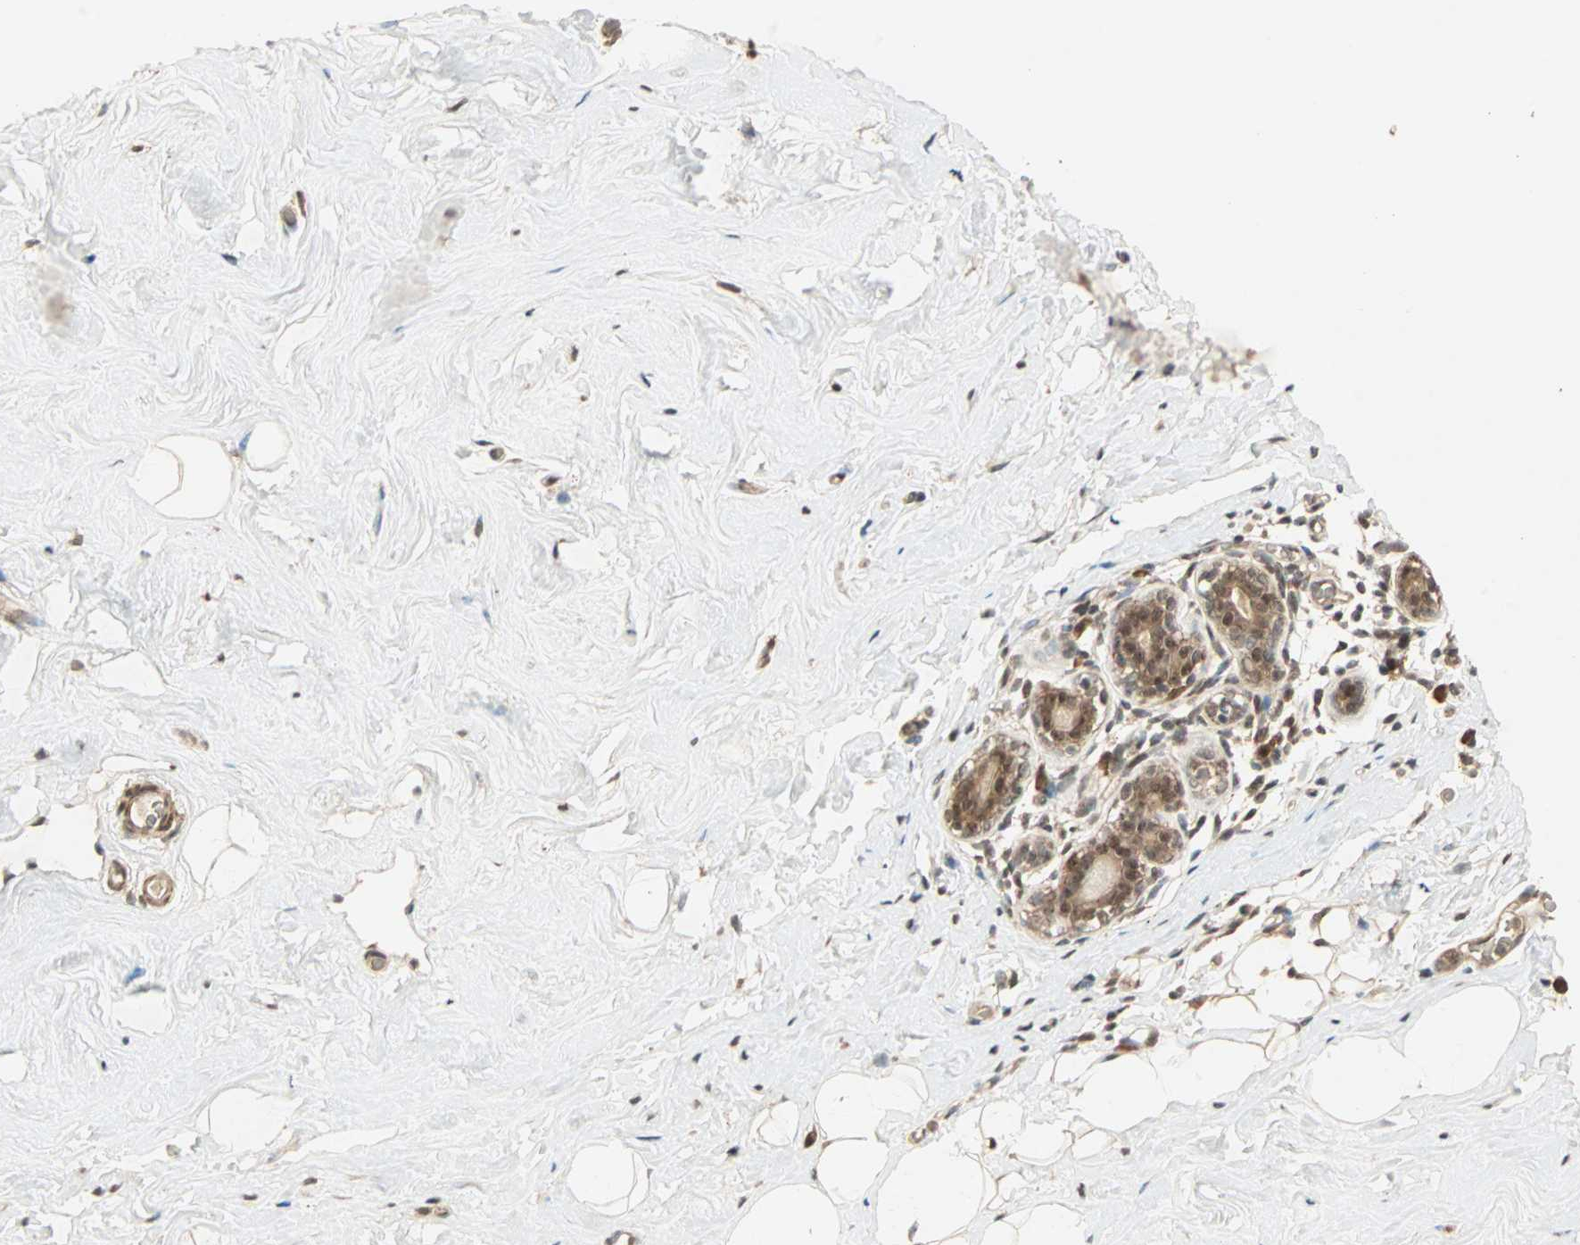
{"staining": {"intensity": "moderate", "quantity": ">75%", "location": "nuclear"}, "tissue": "breast", "cell_type": "Adipocytes", "image_type": "normal", "snomed": [{"axis": "morphology", "description": "Normal tissue, NOS"}, {"axis": "topography", "description": "Breast"}], "caption": "Moderate nuclear positivity for a protein is appreciated in approximately >75% of adipocytes of normal breast using IHC.", "gene": "ZSCAN31", "patient": {"sex": "female", "age": 75}}